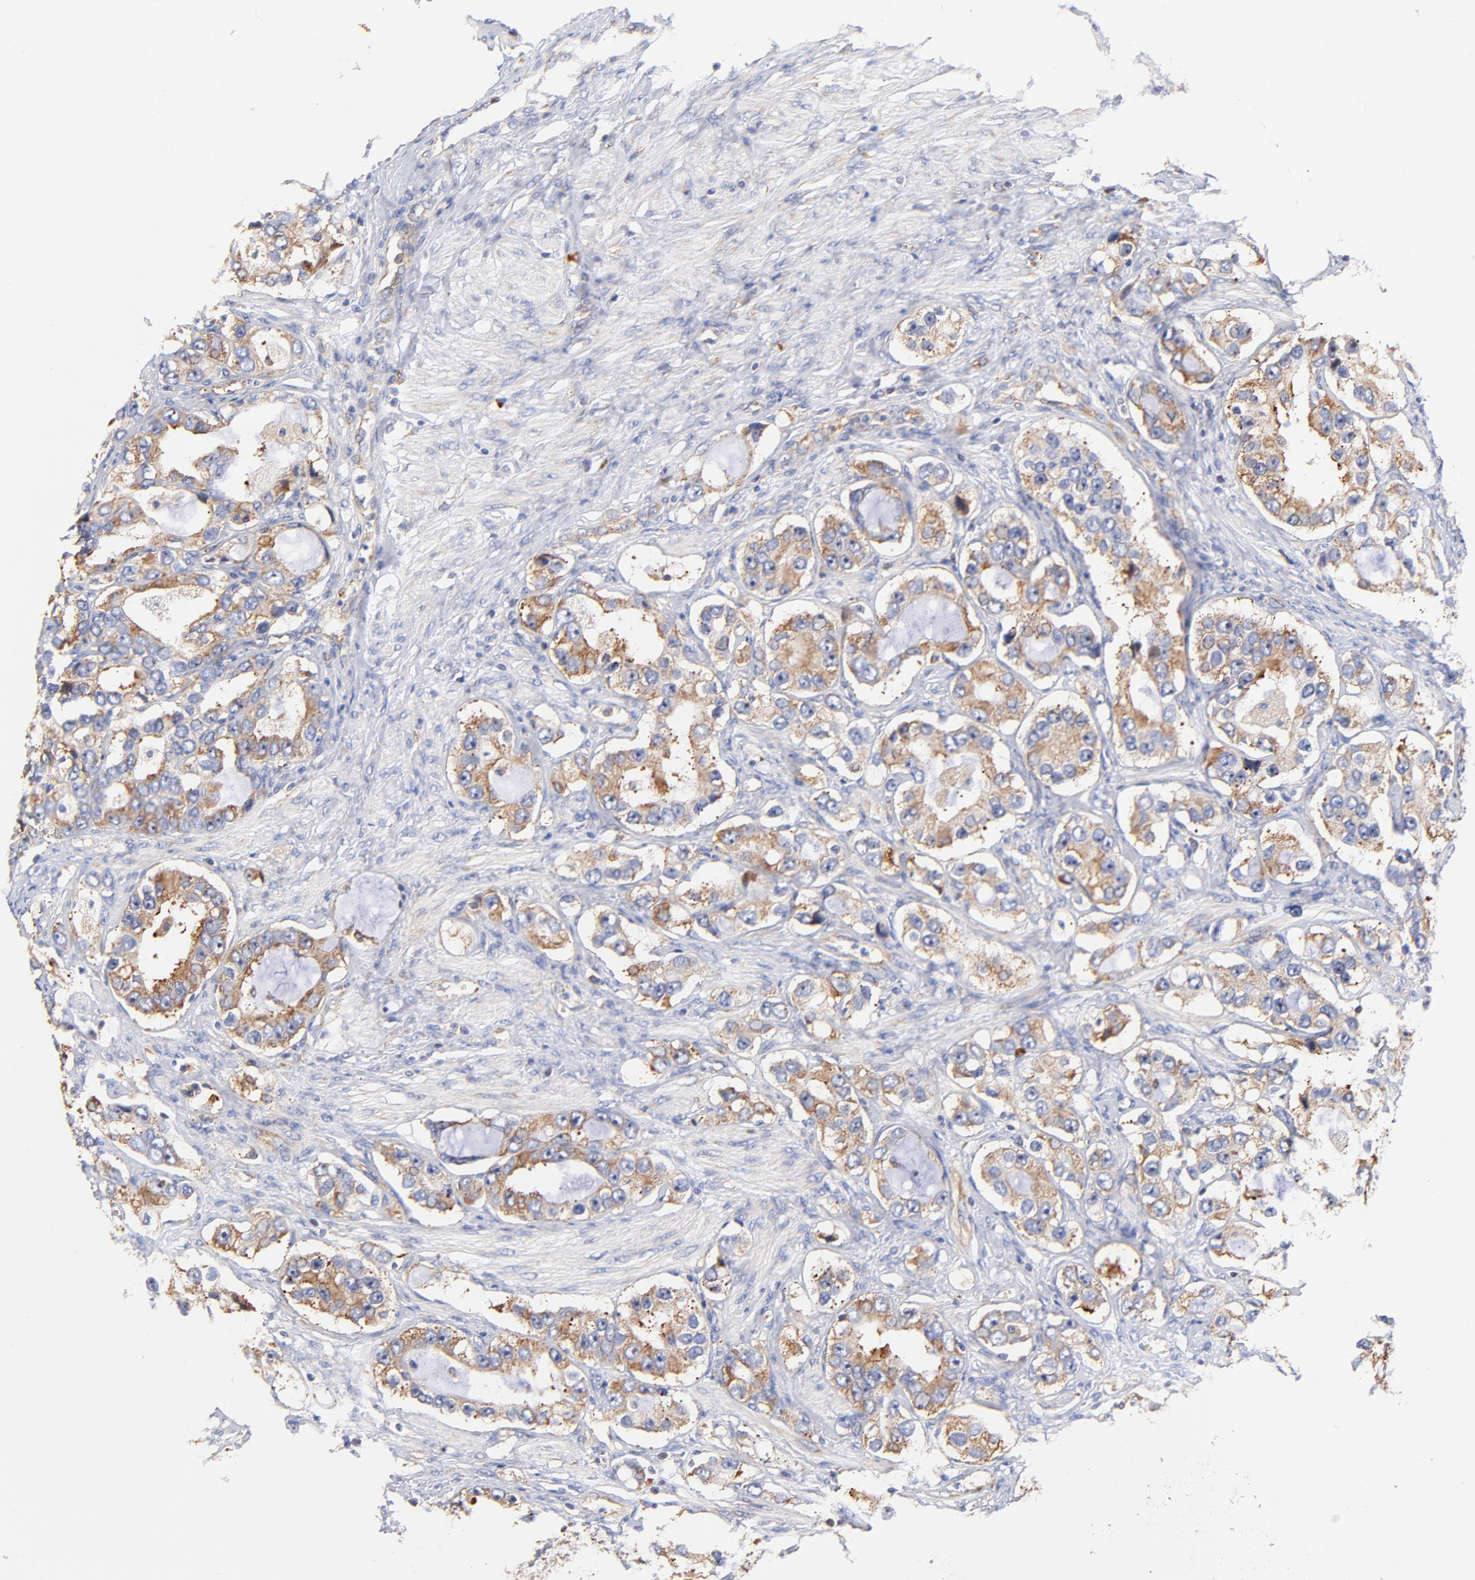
{"staining": {"intensity": "moderate", "quantity": ">75%", "location": "cytoplasmic/membranous"}, "tissue": "prostate cancer", "cell_type": "Tumor cells", "image_type": "cancer", "snomed": [{"axis": "morphology", "description": "Adenocarcinoma, High grade"}, {"axis": "topography", "description": "Prostate"}], "caption": "A medium amount of moderate cytoplasmic/membranous expression is identified in about >75% of tumor cells in adenocarcinoma (high-grade) (prostate) tissue.", "gene": "RPL27", "patient": {"sex": "male", "age": 63}}